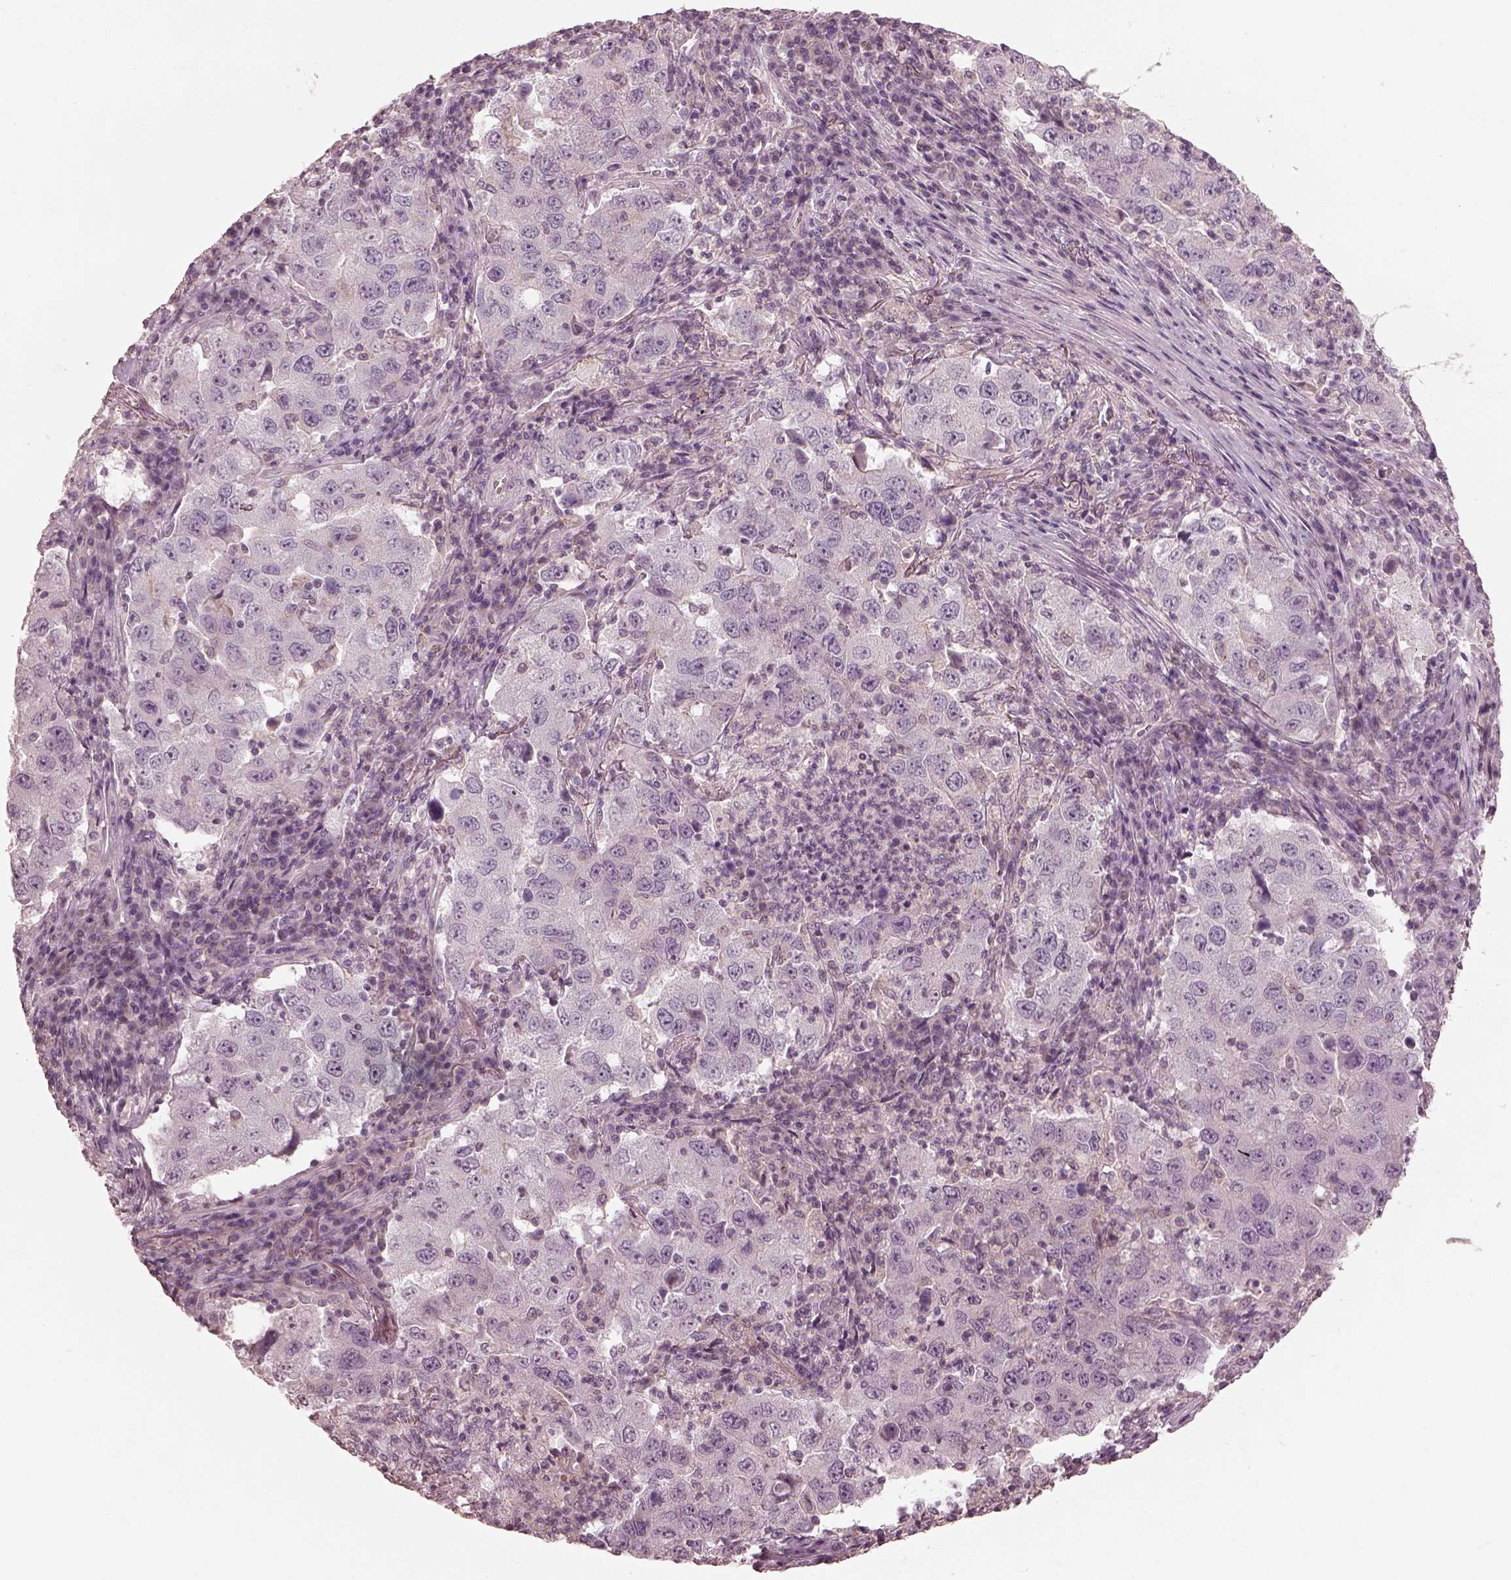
{"staining": {"intensity": "negative", "quantity": "none", "location": "none"}, "tissue": "lung cancer", "cell_type": "Tumor cells", "image_type": "cancer", "snomed": [{"axis": "morphology", "description": "Adenocarcinoma, NOS"}, {"axis": "topography", "description": "Lung"}], "caption": "Immunohistochemical staining of lung adenocarcinoma shows no significant expression in tumor cells. (Brightfield microscopy of DAB (3,3'-diaminobenzidine) immunohistochemistry (IHC) at high magnification).", "gene": "PRKACG", "patient": {"sex": "male", "age": 73}}